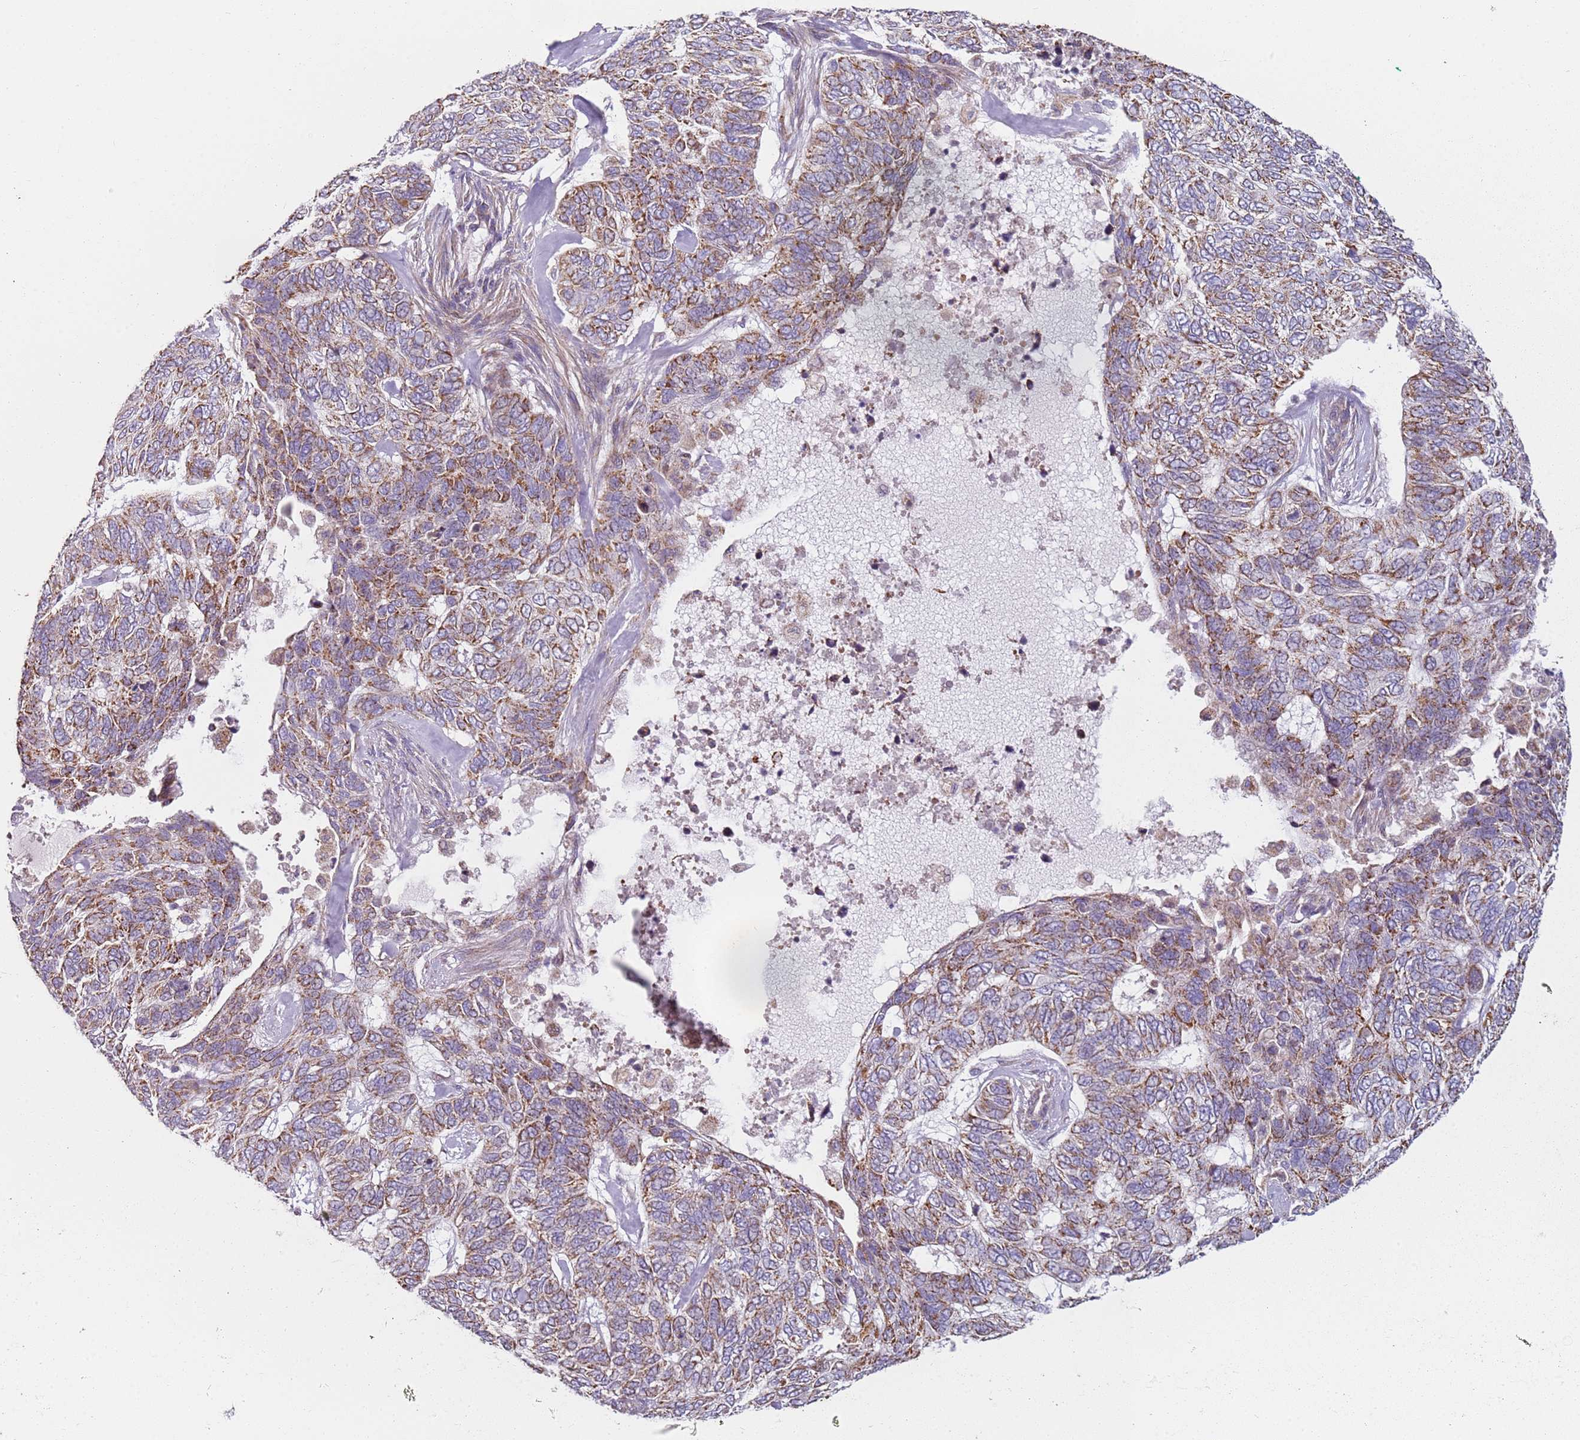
{"staining": {"intensity": "moderate", "quantity": ">75%", "location": "cytoplasmic/membranous"}, "tissue": "skin cancer", "cell_type": "Tumor cells", "image_type": "cancer", "snomed": [{"axis": "morphology", "description": "Basal cell carcinoma"}, {"axis": "topography", "description": "Skin"}], "caption": "The immunohistochemical stain shows moderate cytoplasmic/membranous positivity in tumor cells of skin cancer tissue.", "gene": "ALS2", "patient": {"sex": "female", "age": 65}}